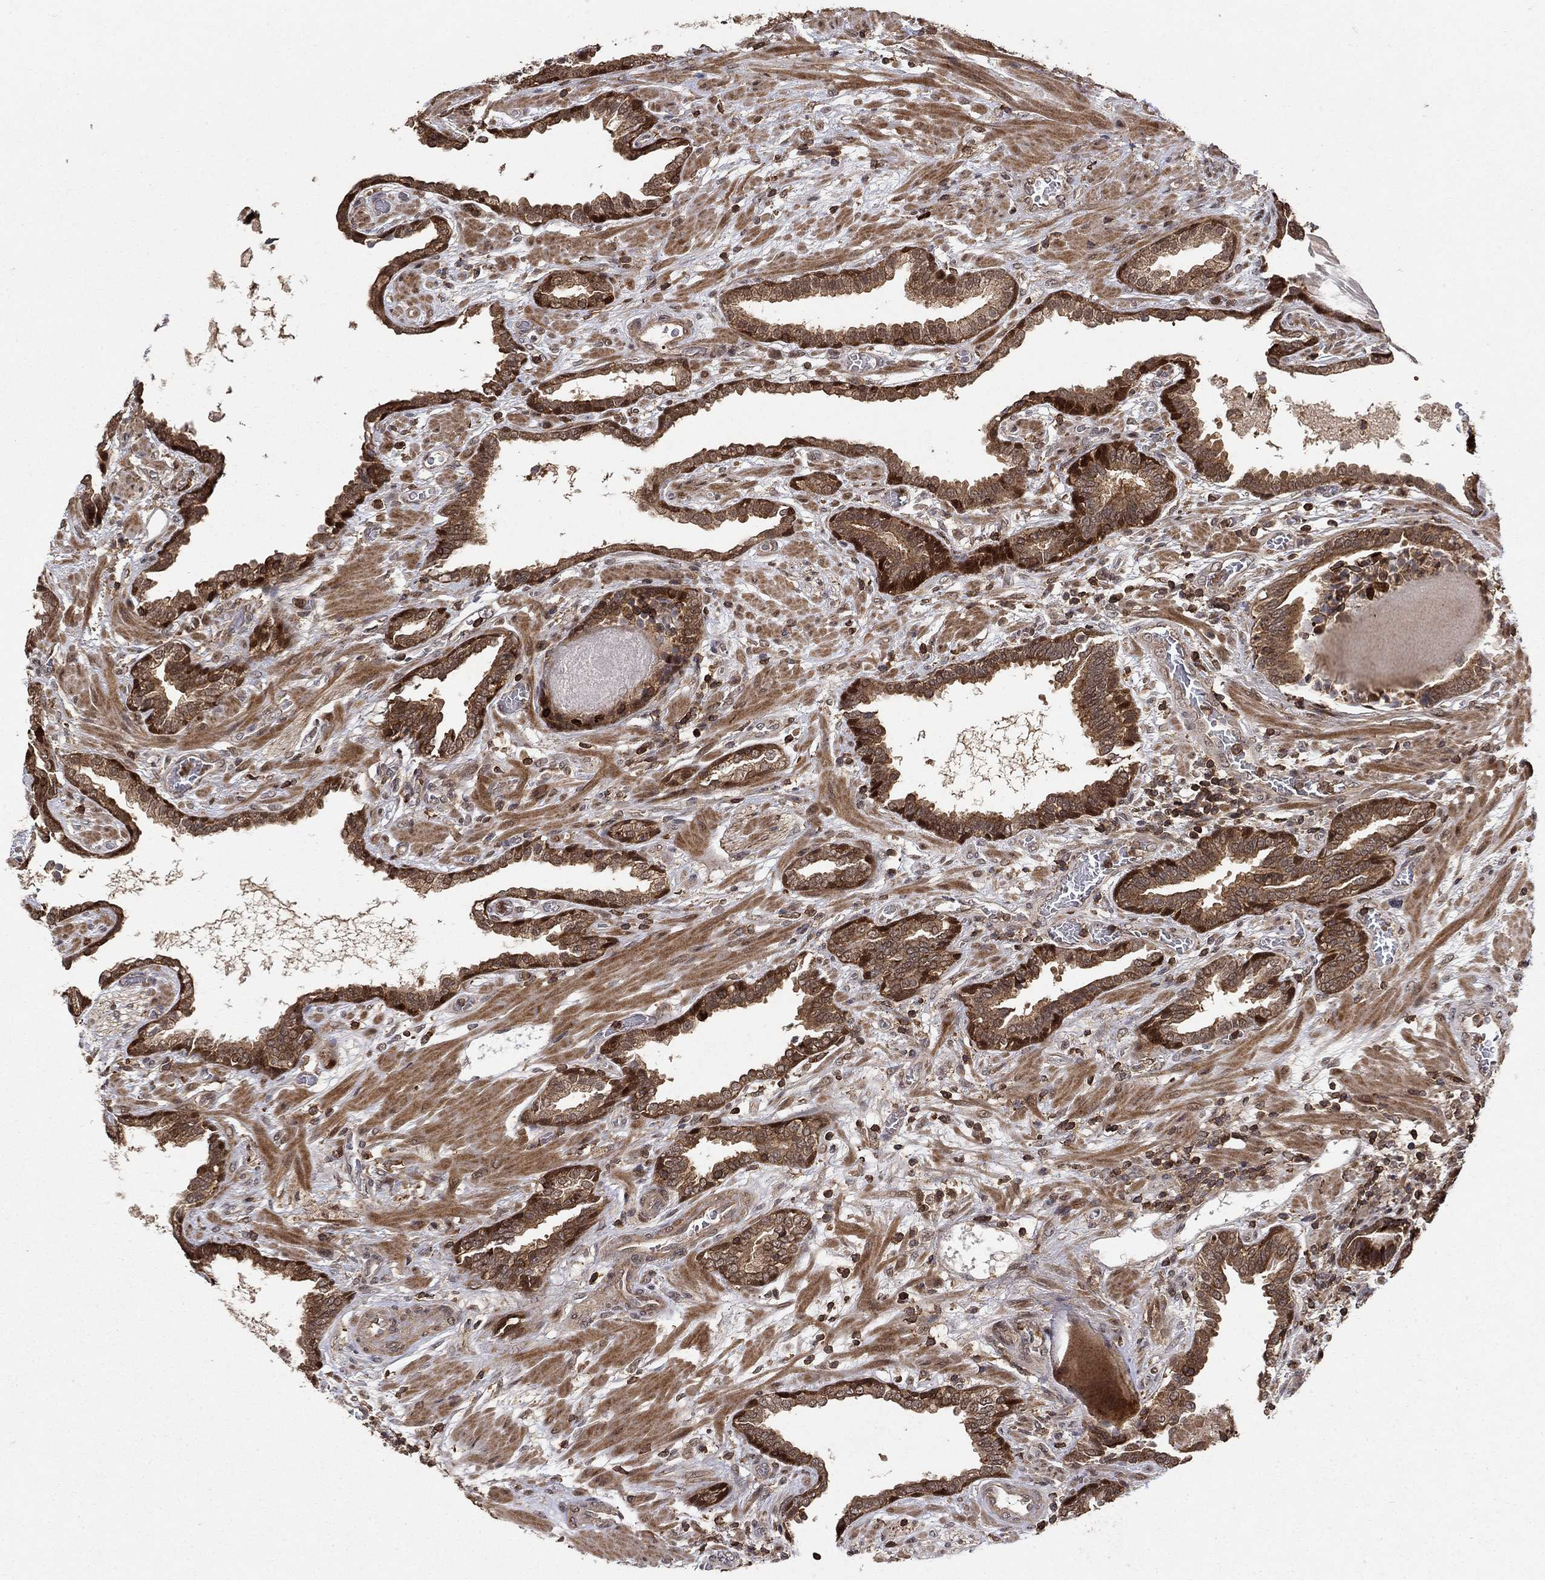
{"staining": {"intensity": "moderate", "quantity": "25%-75%", "location": "cytoplasmic/membranous"}, "tissue": "prostate cancer", "cell_type": "Tumor cells", "image_type": "cancer", "snomed": [{"axis": "morphology", "description": "Adenocarcinoma, Low grade"}, {"axis": "topography", "description": "Prostate"}], "caption": "Prostate cancer (low-grade adenocarcinoma) tissue displays moderate cytoplasmic/membranous positivity in approximately 25%-75% of tumor cells", "gene": "CCDC66", "patient": {"sex": "male", "age": 69}}